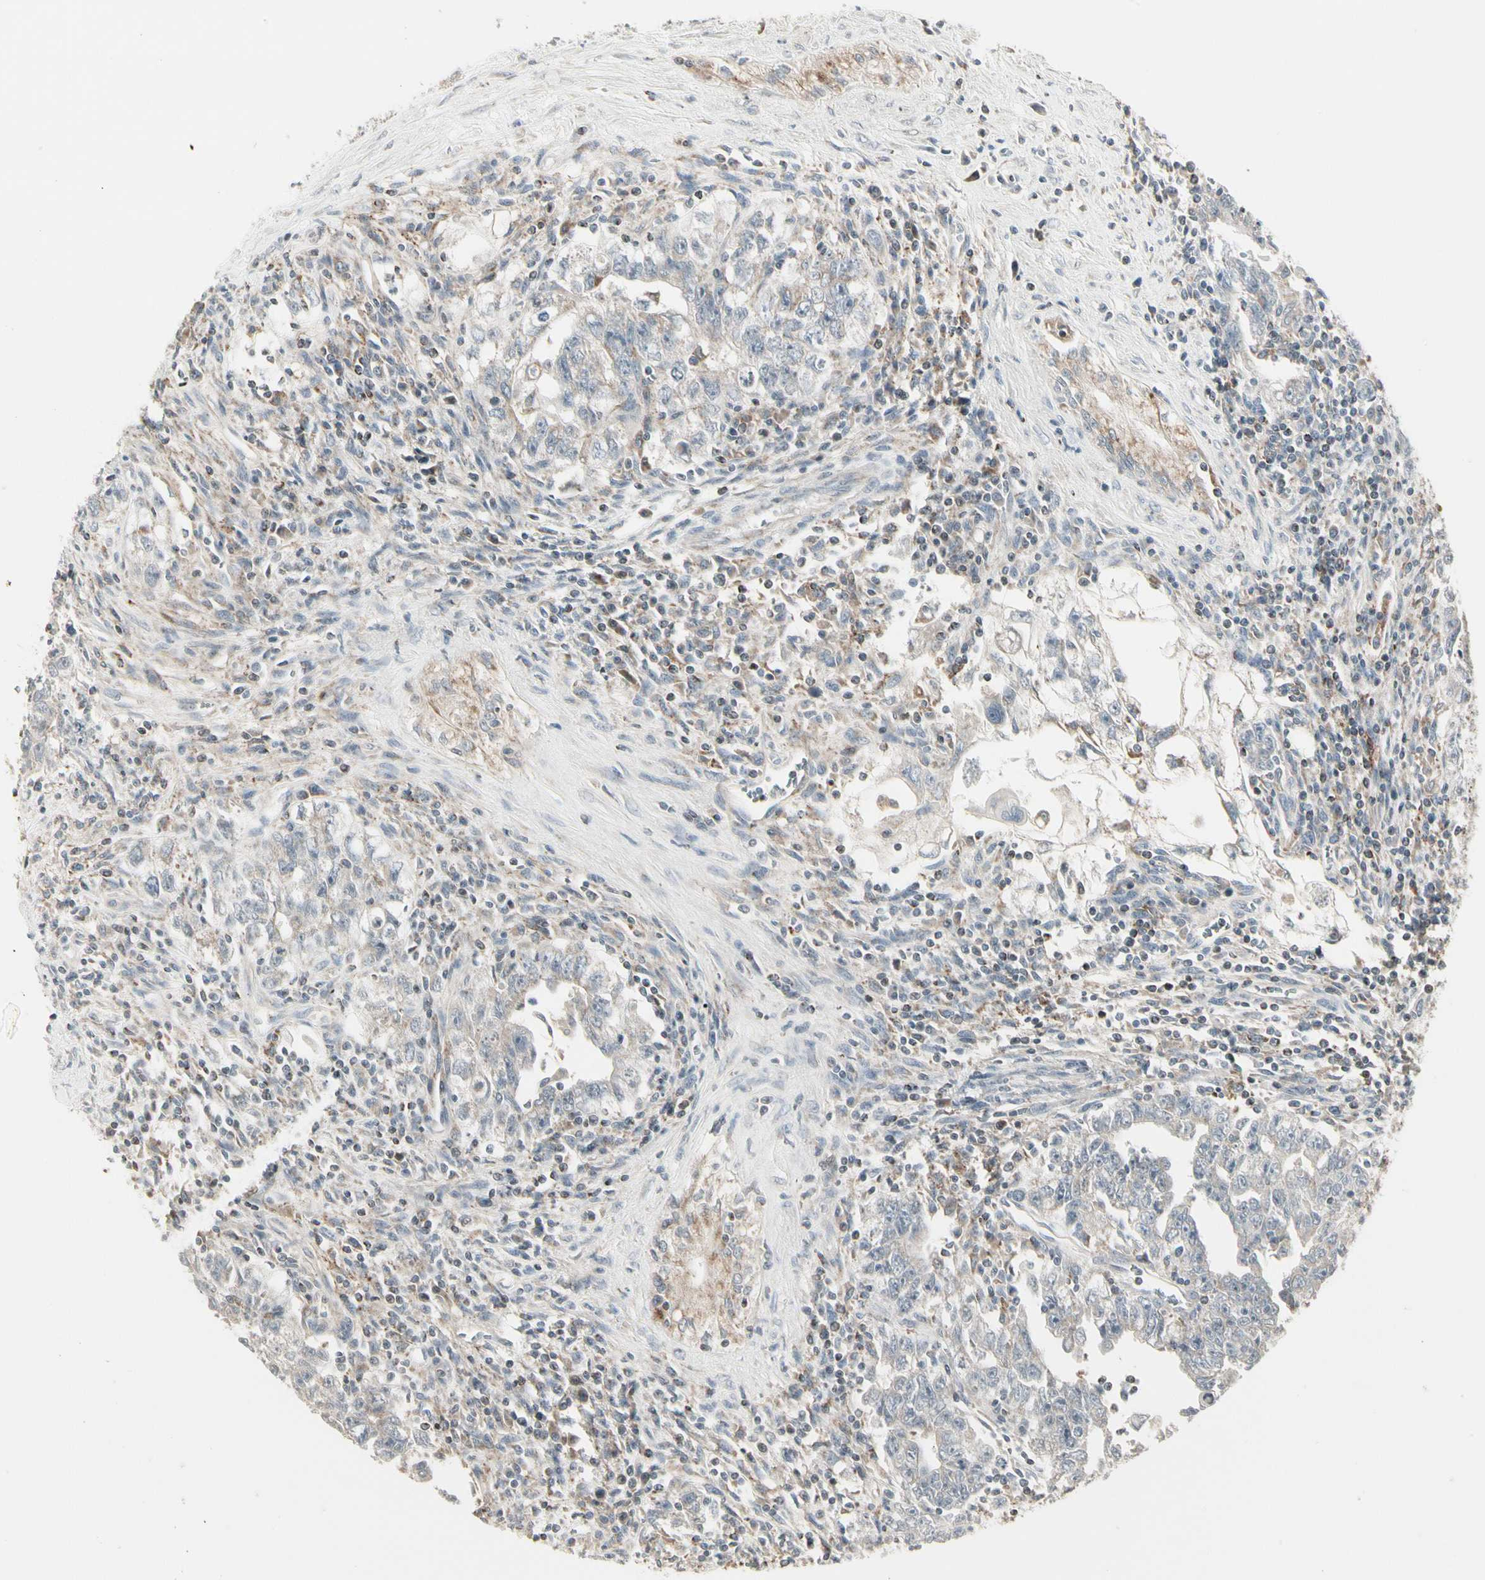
{"staining": {"intensity": "weak", "quantity": ">75%", "location": "cytoplasmic/membranous"}, "tissue": "testis cancer", "cell_type": "Tumor cells", "image_type": "cancer", "snomed": [{"axis": "morphology", "description": "Carcinoma, Embryonal, NOS"}, {"axis": "topography", "description": "Testis"}], "caption": "Approximately >75% of tumor cells in human testis embryonal carcinoma show weak cytoplasmic/membranous protein staining as visualized by brown immunohistochemical staining.", "gene": "TMEM176A", "patient": {"sex": "male", "age": 28}}